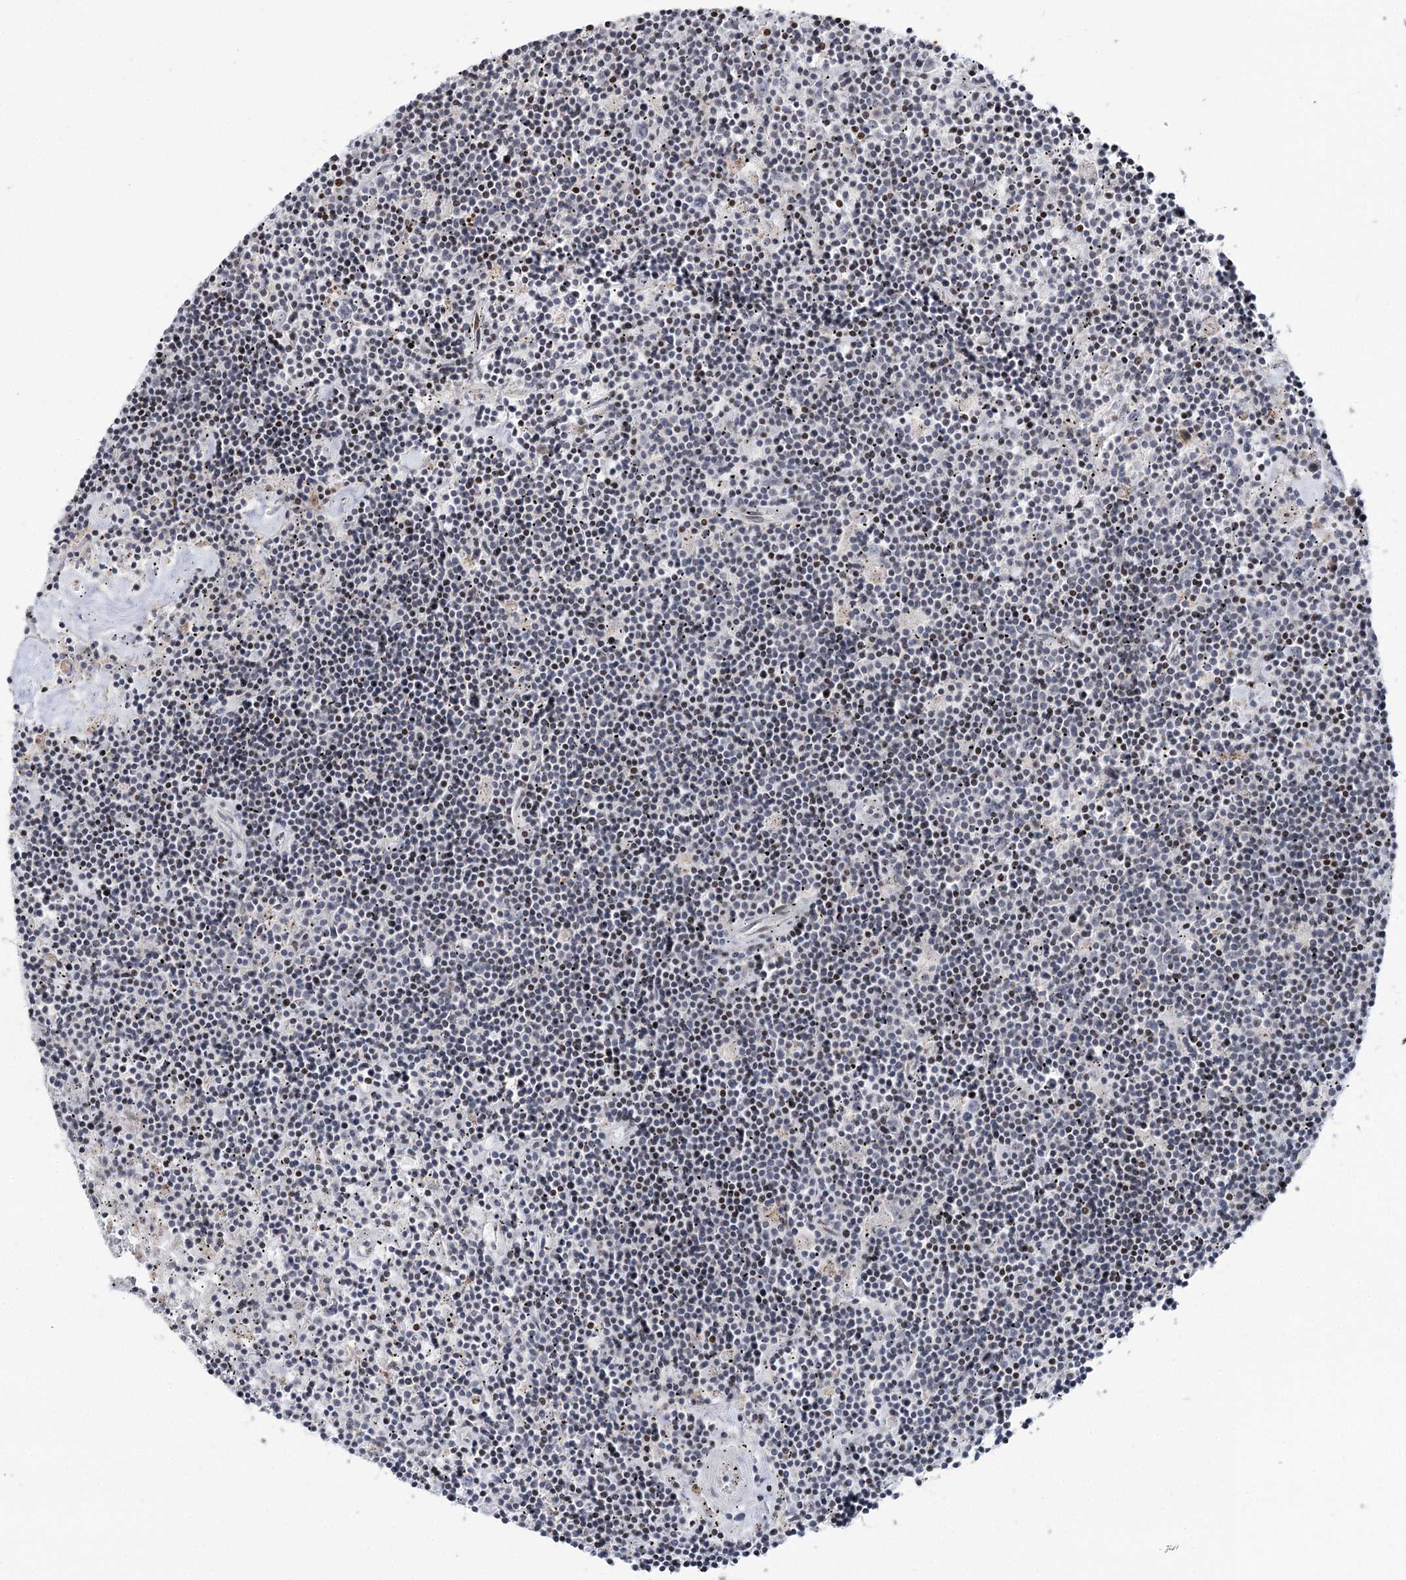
{"staining": {"intensity": "weak", "quantity": ">75%", "location": "nuclear"}, "tissue": "lymphoma", "cell_type": "Tumor cells", "image_type": "cancer", "snomed": [{"axis": "morphology", "description": "Malignant lymphoma, non-Hodgkin's type, Low grade"}, {"axis": "topography", "description": "Spleen"}], "caption": "Human lymphoma stained with a brown dye displays weak nuclear positive positivity in about >75% of tumor cells.", "gene": "PTGR1", "patient": {"sex": "male", "age": 76}}